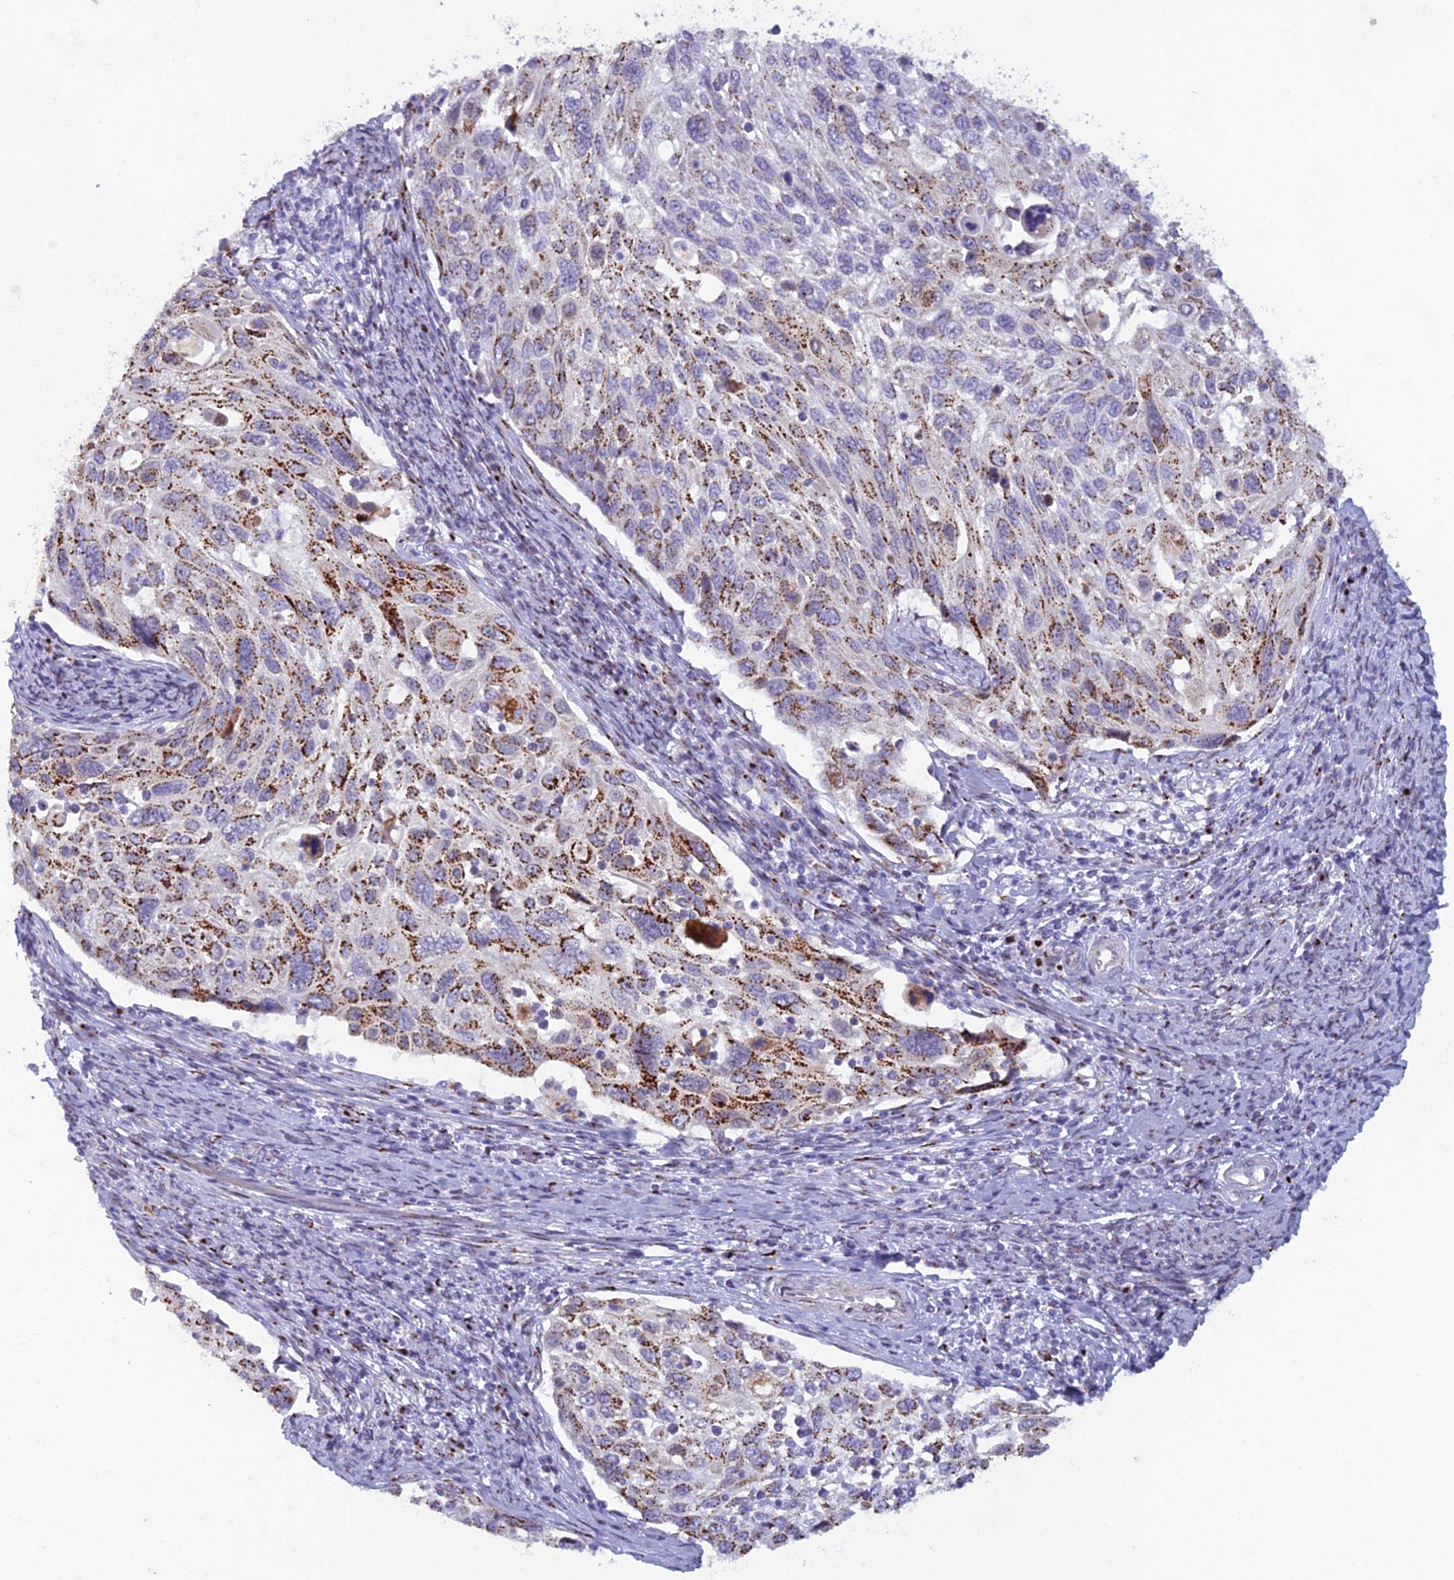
{"staining": {"intensity": "strong", "quantity": ">75%", "location": "cytoplasmic/membranous"}, "tissue": "cervical cancer", "cell_type": "Tumor cells", "image_type": "cancer", "snomed": [{"axis": "morphology", "description": "Squamous cell carcinoma, NOS"}, {"axis": "topography", "description": "Cervix"}], "caption": "Immunohistochemical staining of squamous cell carcinoma (cervical) displays high levels of strong cytoplasmic/membranous protein expression in about >75% of tumor cells. Using DAB (3,3'-diaminobenzidine) (brown) and hematoxylin (blue) stains, captured at high magnification using brightfield microscopy.", "gene": "FAM3C", "patient": {"sex": "female", "age": 70}}